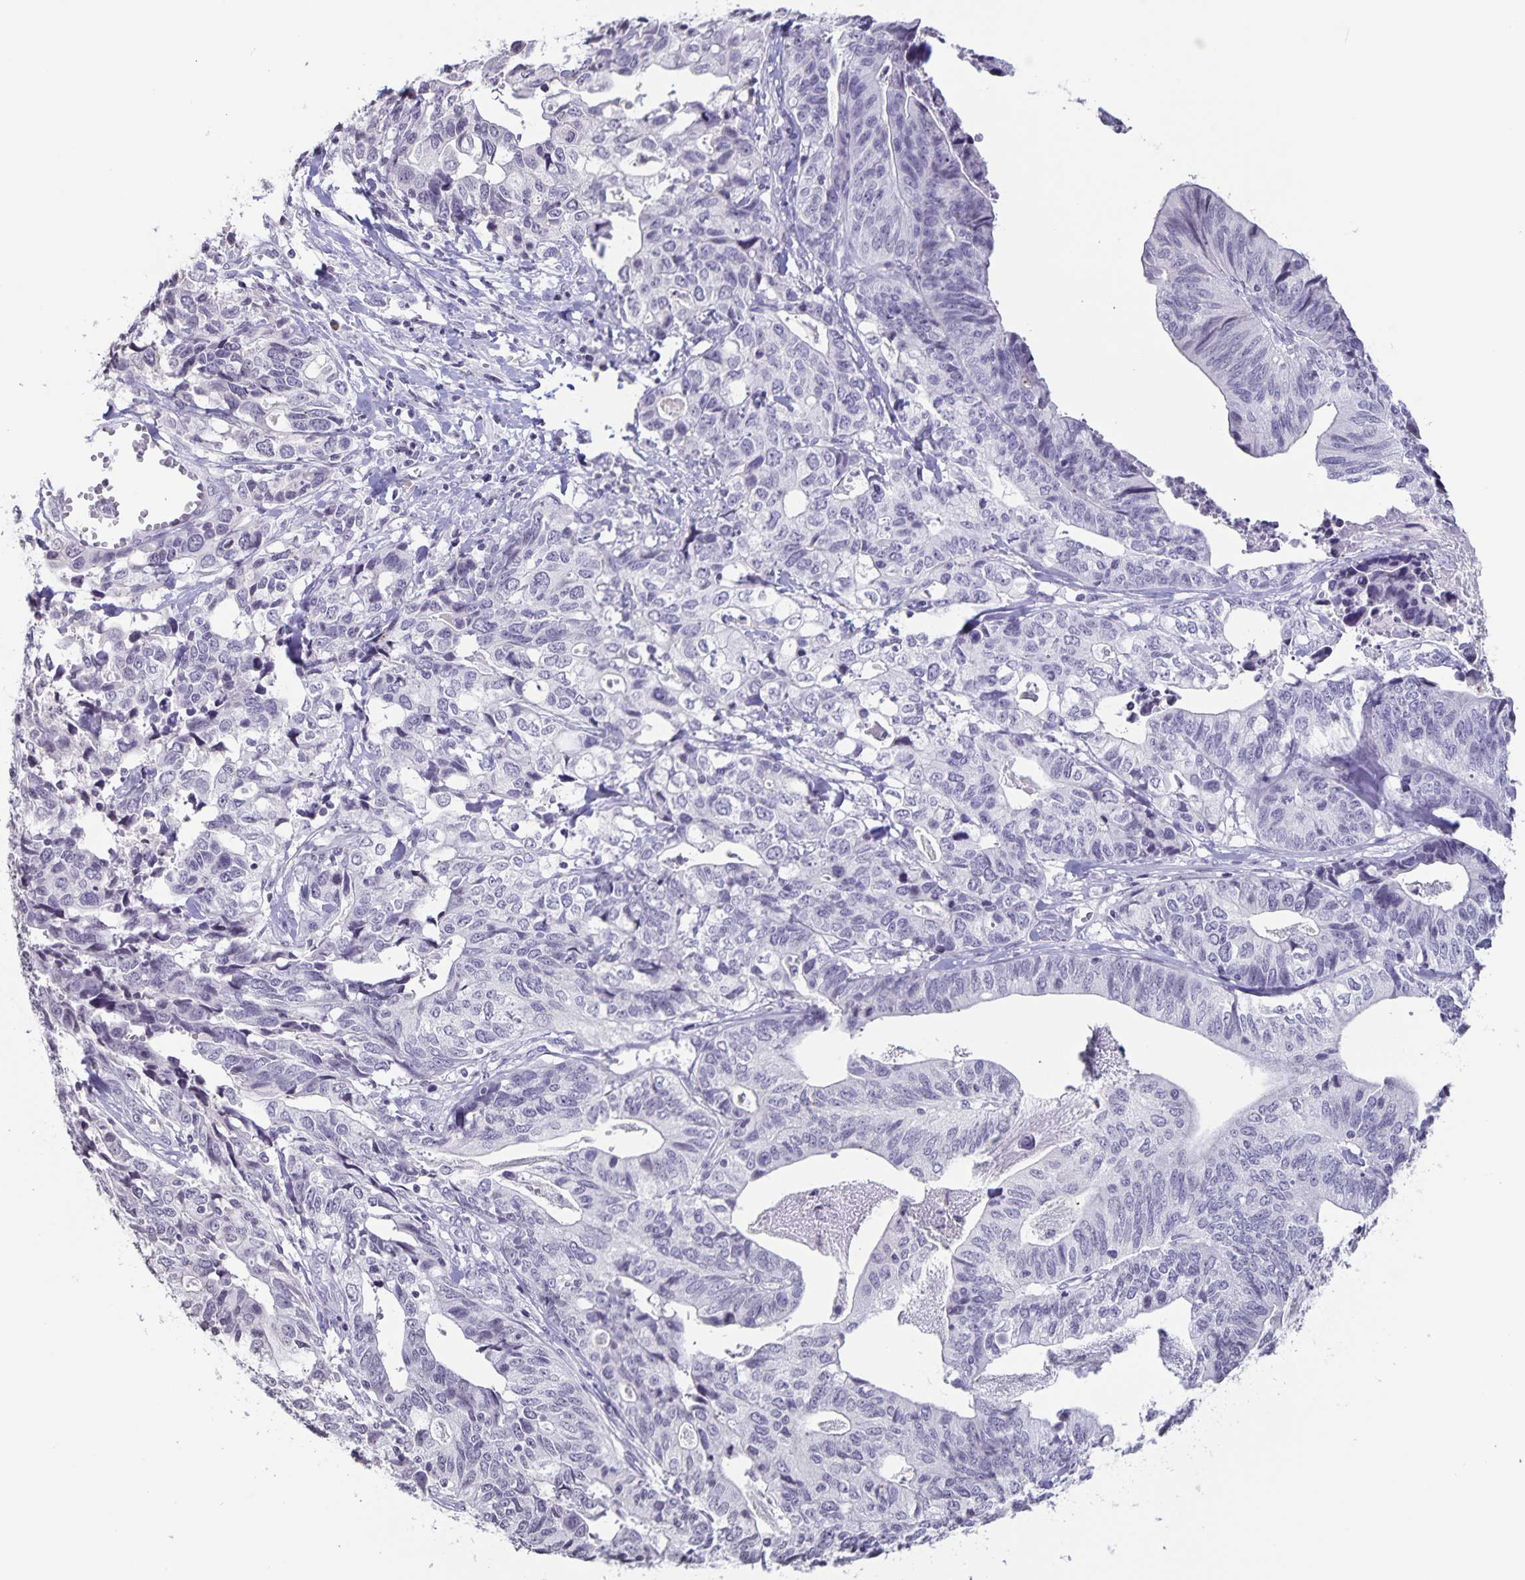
{"staining": {"intensity": "negative", "quantity": "none", "location": "none"}, "tissue": "stomach cancer", "cell_type": "Tumor cells", "image_type": "cancer", "snomed": [{"axis": "morphology", "description": "Adenocarcinoma, NOS"}, {"axis": "topography", "description": "Stomach, upper"}], "caption": "Stomach adenocarcinoma stained for a protein using immunohistochemistry (IHC) reveals no expression tumor cells.", "gene": "AQP4", "patient": {"sex": "female", "age": 67}}